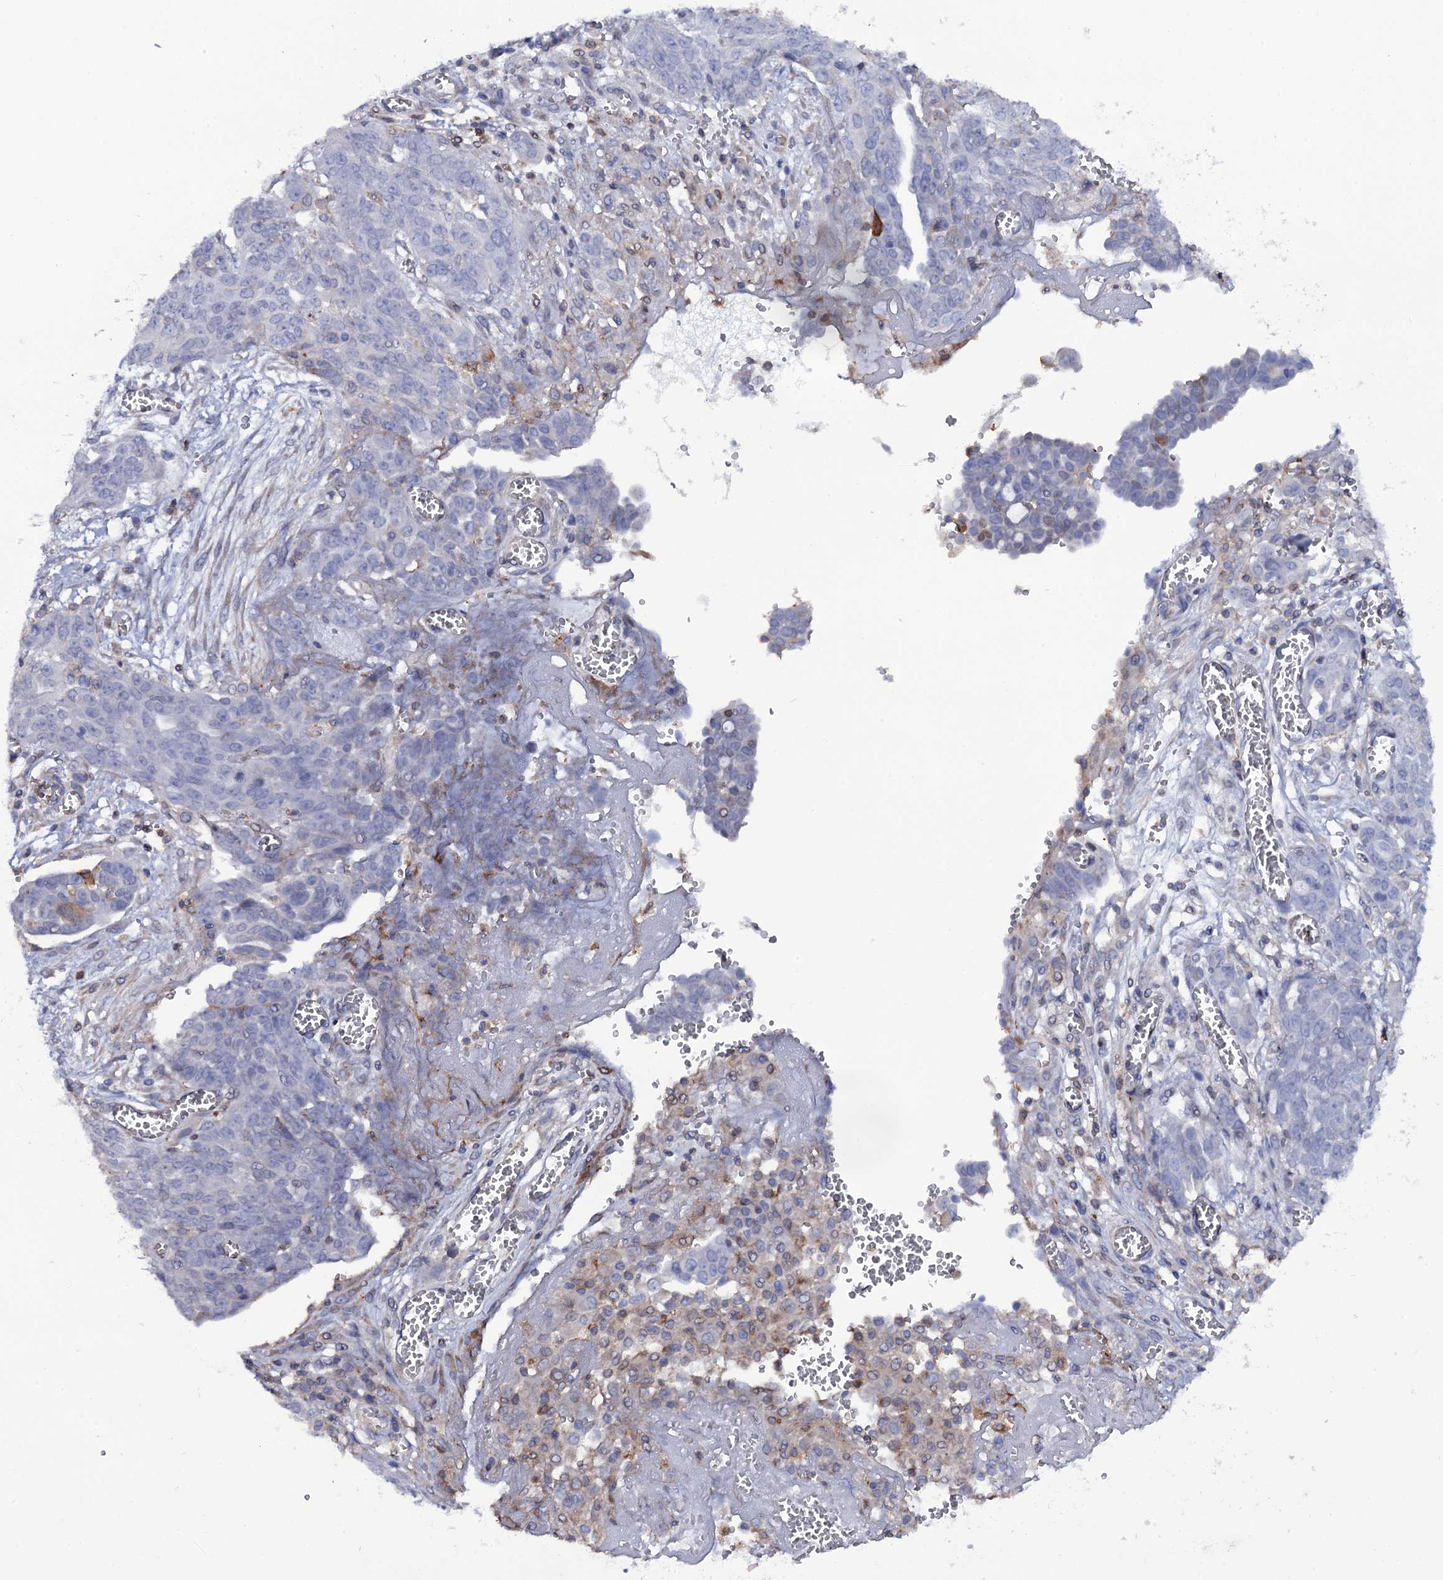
{"staining": {"intensity": "negative", "quantity": "none", "location": "none"}, "tissue": "ovarian cancer", "cell_type": "Tumor cells", "image_type": "cancer", "snomed": [{"axis": "morphology", "description": "Cystadenocarcinoma, serous, NOS"}, {"axis": "topography", "description": "Soft tissue"}, {"axis": "topography", "description": "Ovary"}], "caption": "Immunohistochemistry (IHC) photomicrograph of neoplastic tissue: human ovarian cancer stained with DAB shows no significant protein staining in tumor cells. The staining is performed using DAB (3,3'-diaminobenzidine) brown chromogen with nuclei counter-stained in using hematoxylin.", "gene": "TTC23", "patient": {"sex": "female", "age": 57}}